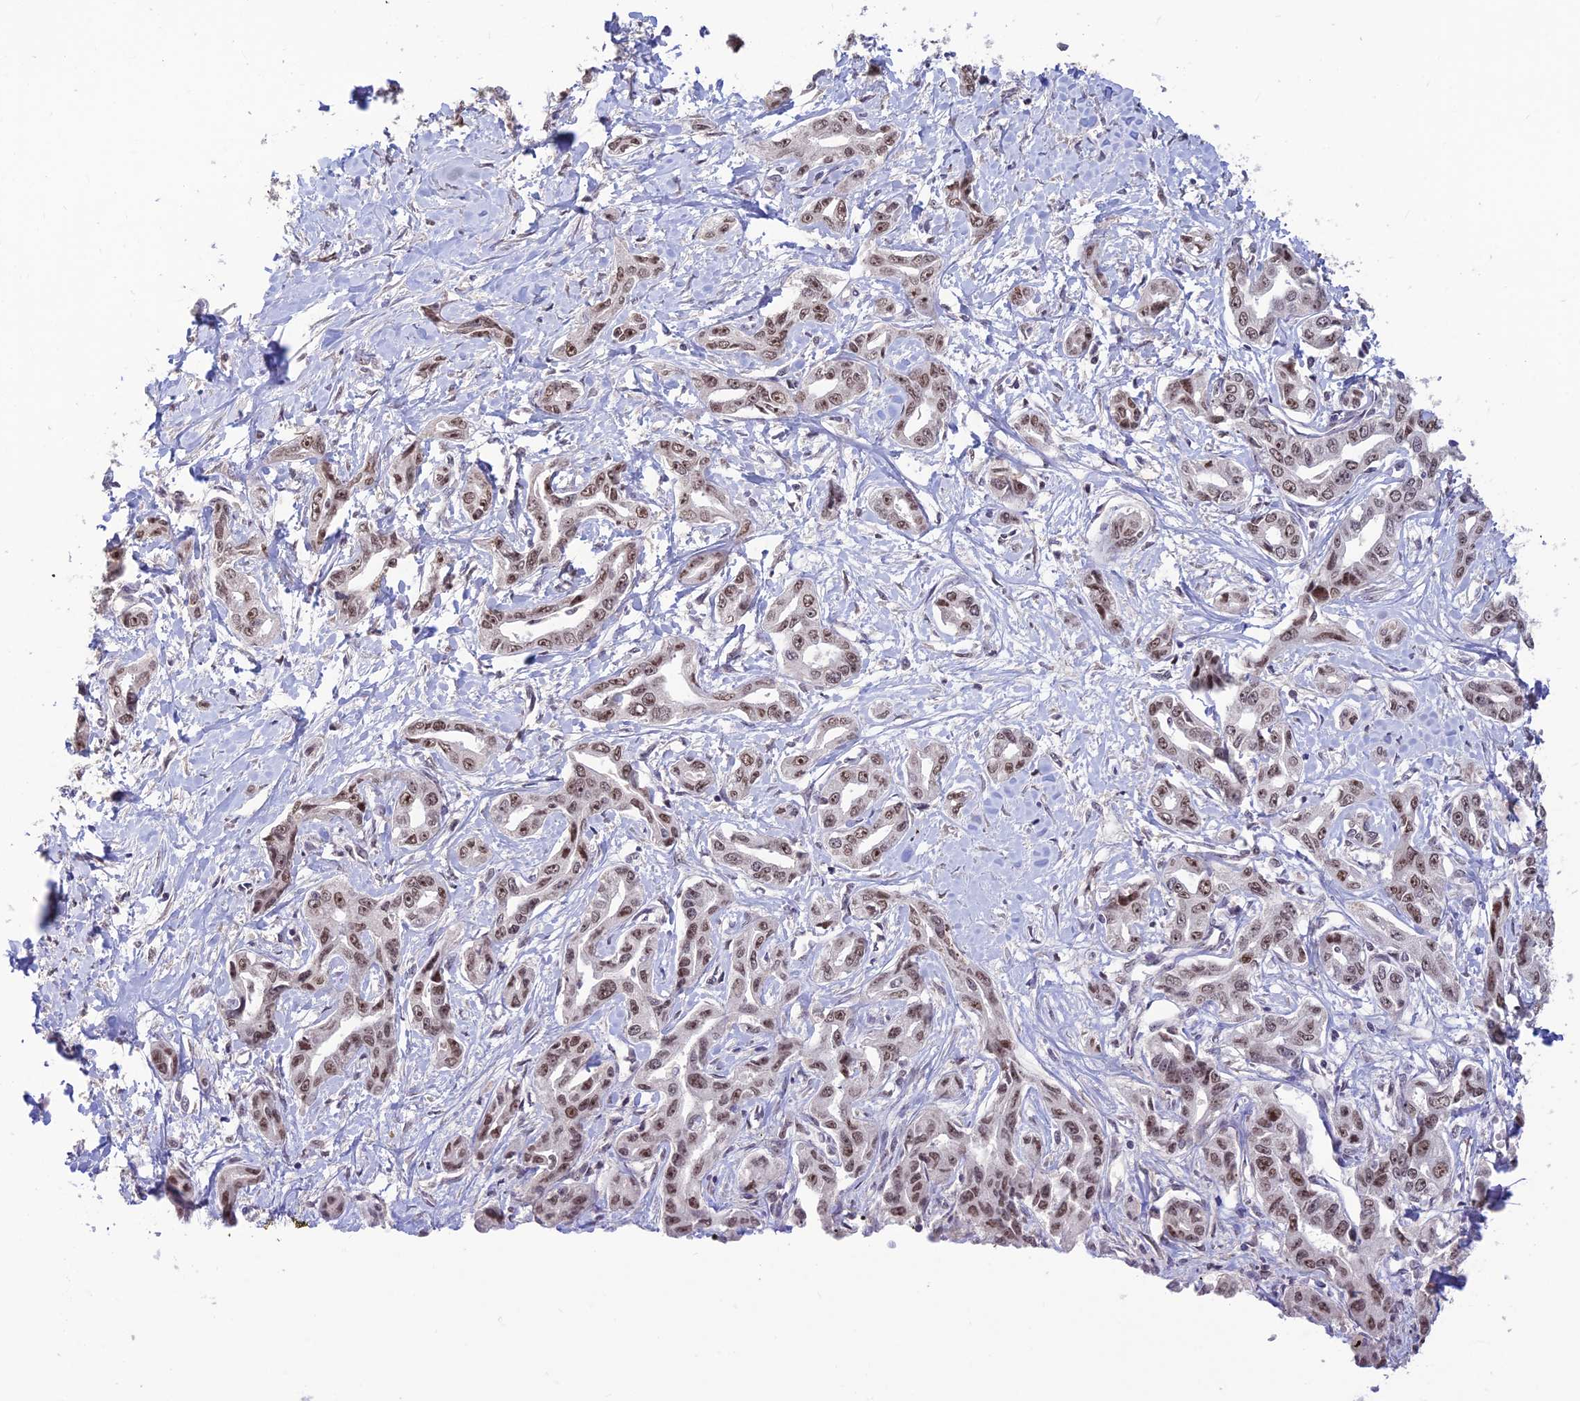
{"staining": {"intensity": "moderate", "quantity": ">75%", "location": "nuclear"}, "tissue": "liver cancer", "cell_type": "Tumor cells", "image_type": "cancer", "snomed": [{"axis": "morphology", "description": "Cholangiocarcinoma"}, {"axis": "topography", "description": "Liver"}], "caption": "Protein staining reveals moderate nuclear expression in approximately >75% of tumor cells in liver cancer (cholangiocarcinoma).", "gene": "POLR1G", "patient": {"sex": "male", "age": 59}}